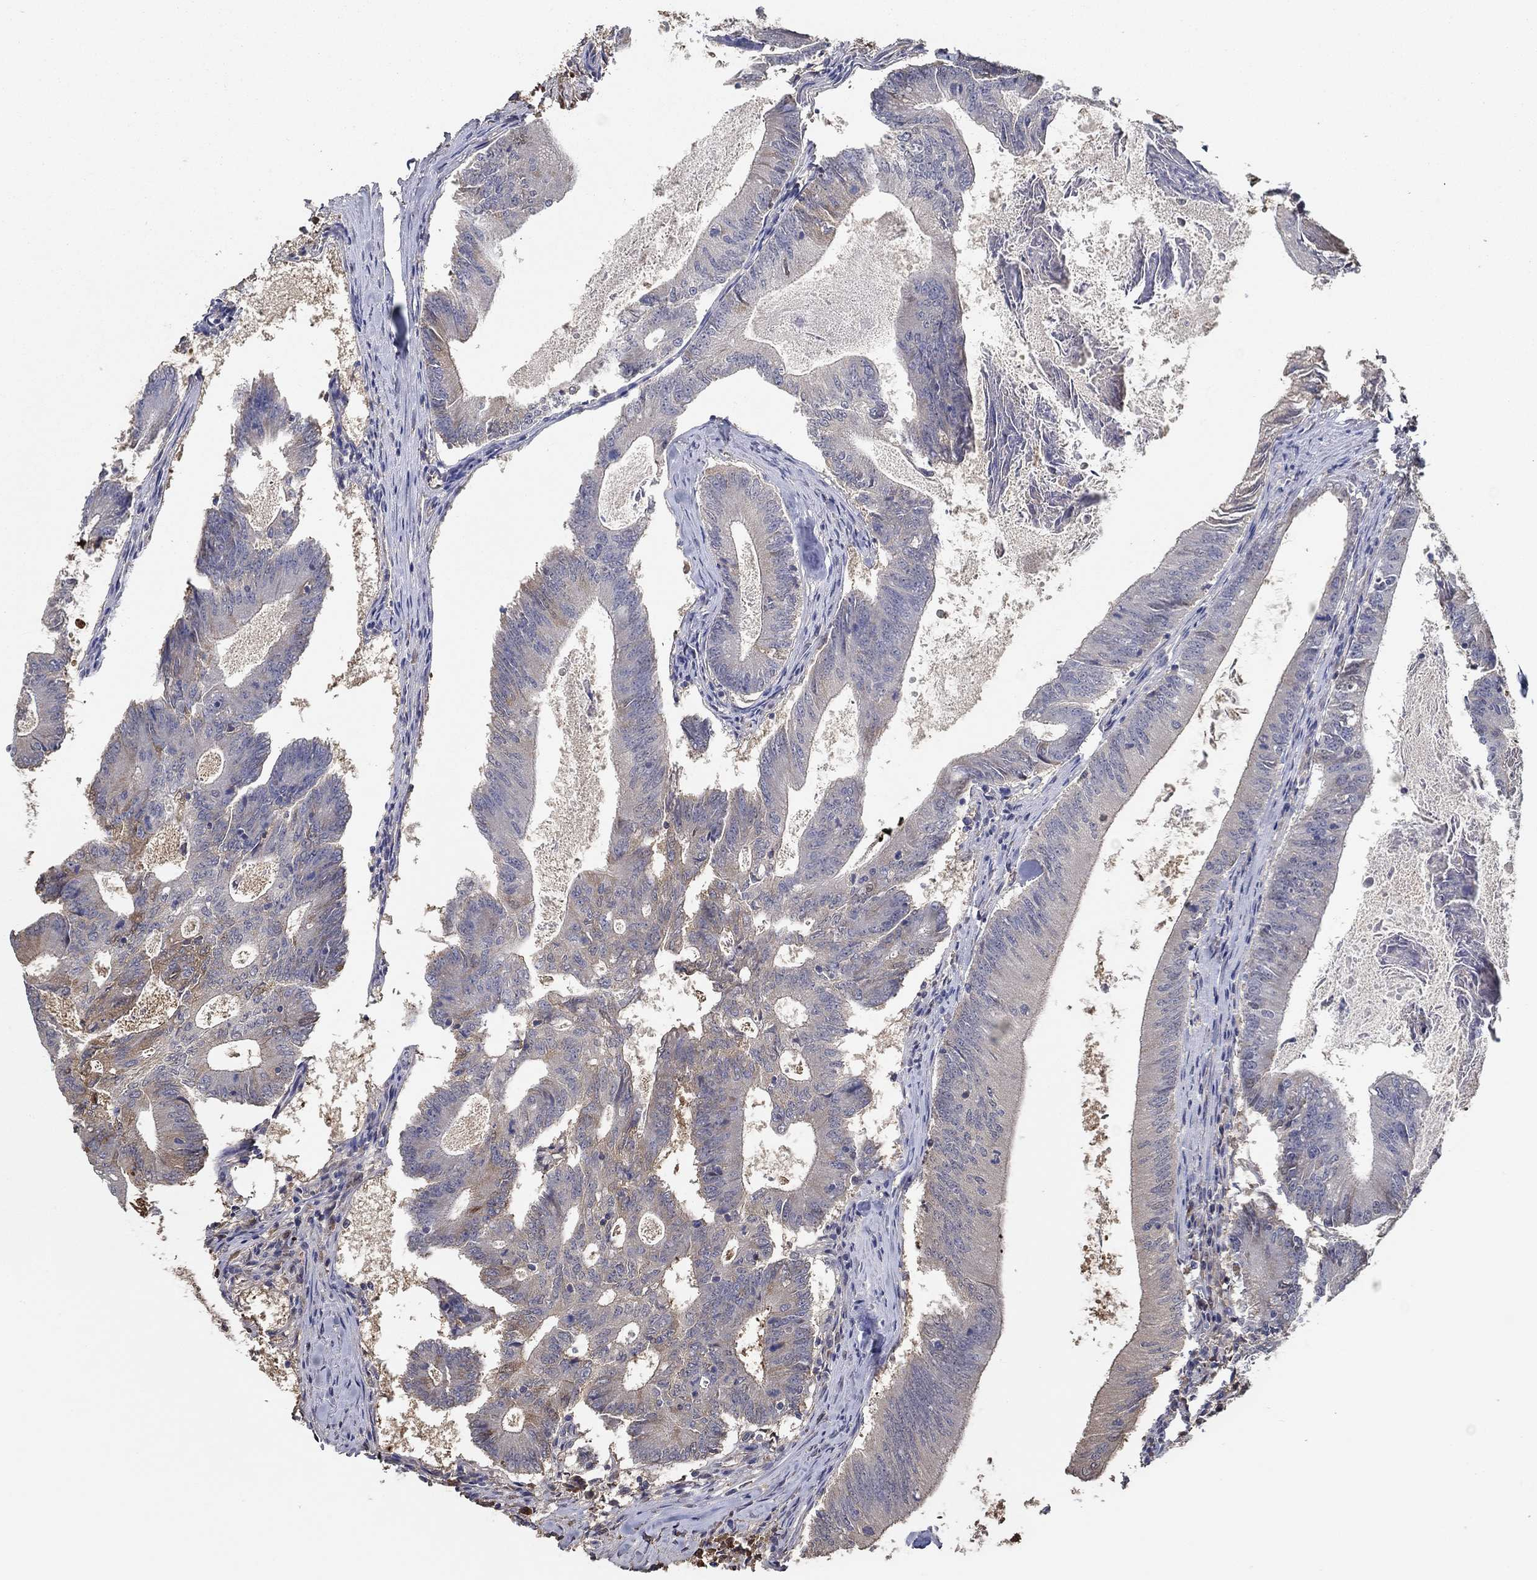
{"staining": {"intensity": "negative", "quantity": "none", "location": "none"}, "tissue": "colorectal cancer", "cell_type": "Tumor cells", "image_type": "cancer", "snomed": [{"axis": "morphology", "description": "Adenocarcinoma, NOS"}, {"axis": "topography", "description": "Colon"}], "caption": "The micrograph displays no significant staining in tumor cells of colorectal cancer (adenocarcinoma). (Stains: DAB (3,3'-diaminobenzidine) immunohistochemistry (IHC) with hematoxylin counter stain, Microscopy: brightfield microscopy at high magnification).", "gene": "IL10", "patient": {"sex": "female", "age": 70}}